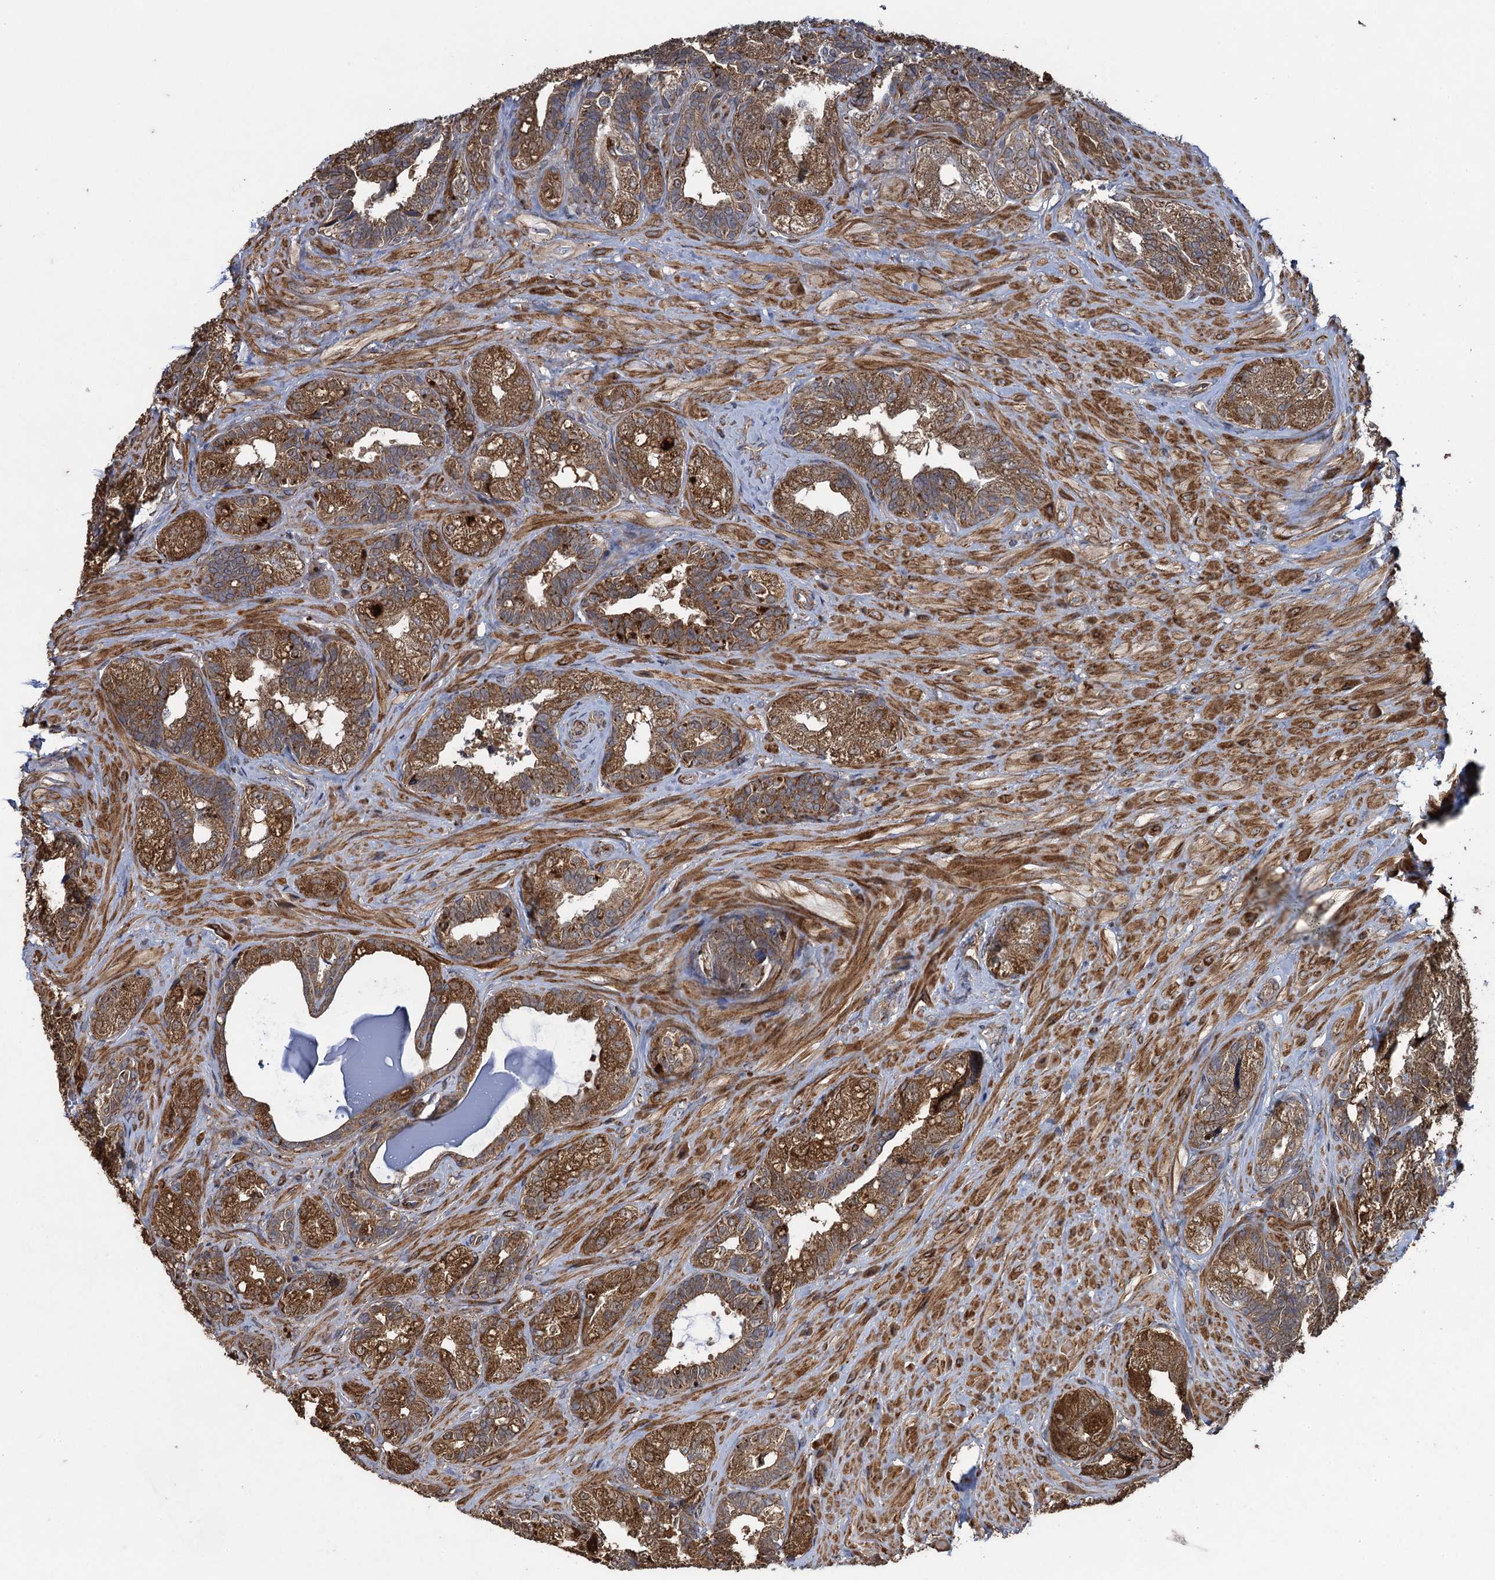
{"staining": {"intensity": "strong", "quantity": ">75%", "location": "cytoplasmic/membranous"}, "tissue": "seminal vesicle", "cell_type": "Glandular cells", "image_type": "normal", "snomed": [{"axis": "morphology", "description": "Normal tissue, NOS"}, {"axis": "topography", "description": "Prostate and seminal vesicle, NOS"}, {"axis": "topography", "description": "Prostate"}, {"axis": "topography", "description": "Seminal veicle"}], "caption": "Approximately >75% of glandular cells in benign seminal vesicle show strong cytoplasmic/membranous protein staining as visualized by brown immunohistochemical staining.", "gene": "HAUS1", "patient": {"sex": "male", "age": 67}}